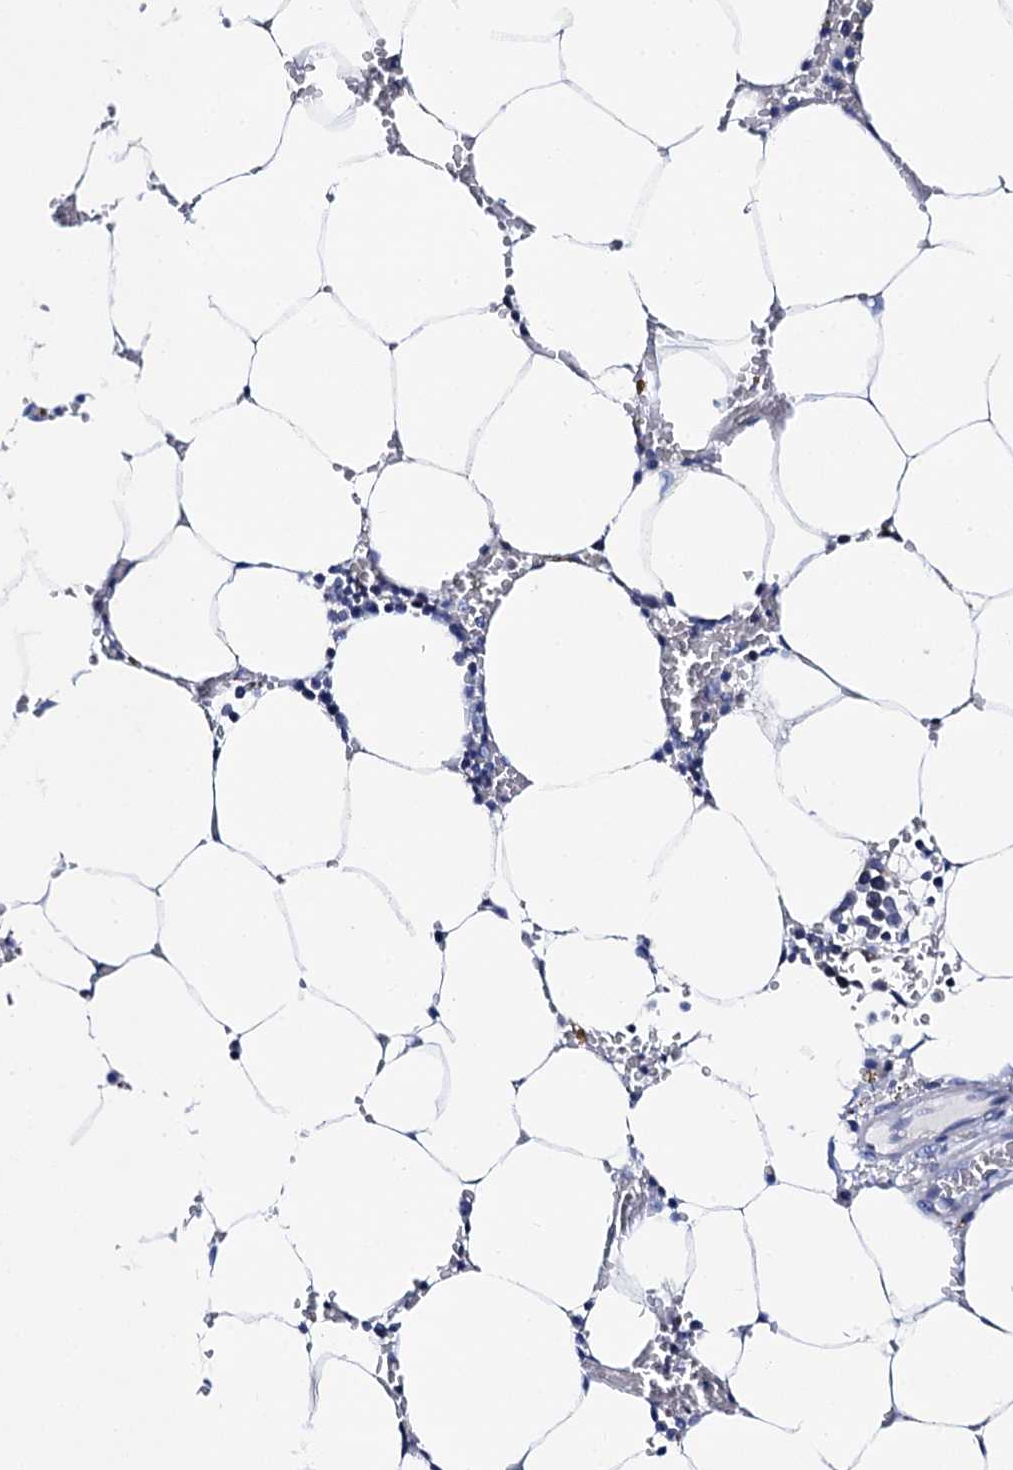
{"staining": {"intensity": "negative", "quantity": "none", "location": "none"}, "tissue": "bone marrow", "cell_type": "Hematopoietic cells", "image_type": "normal", "snomed": [{"axis": "morphology", "description": "Normal tissue, NOS"}, {"axis": "topography", "description": "Bone marrow"}], "caption": "This is a photomicrograph of IHC staining of unremarkable bone marrow, which shows no expression in hematopoietic cells. Nuclei are stained in blue.", "gene": "ACADSB", "patient": {"sex": "male", "age": 70}}